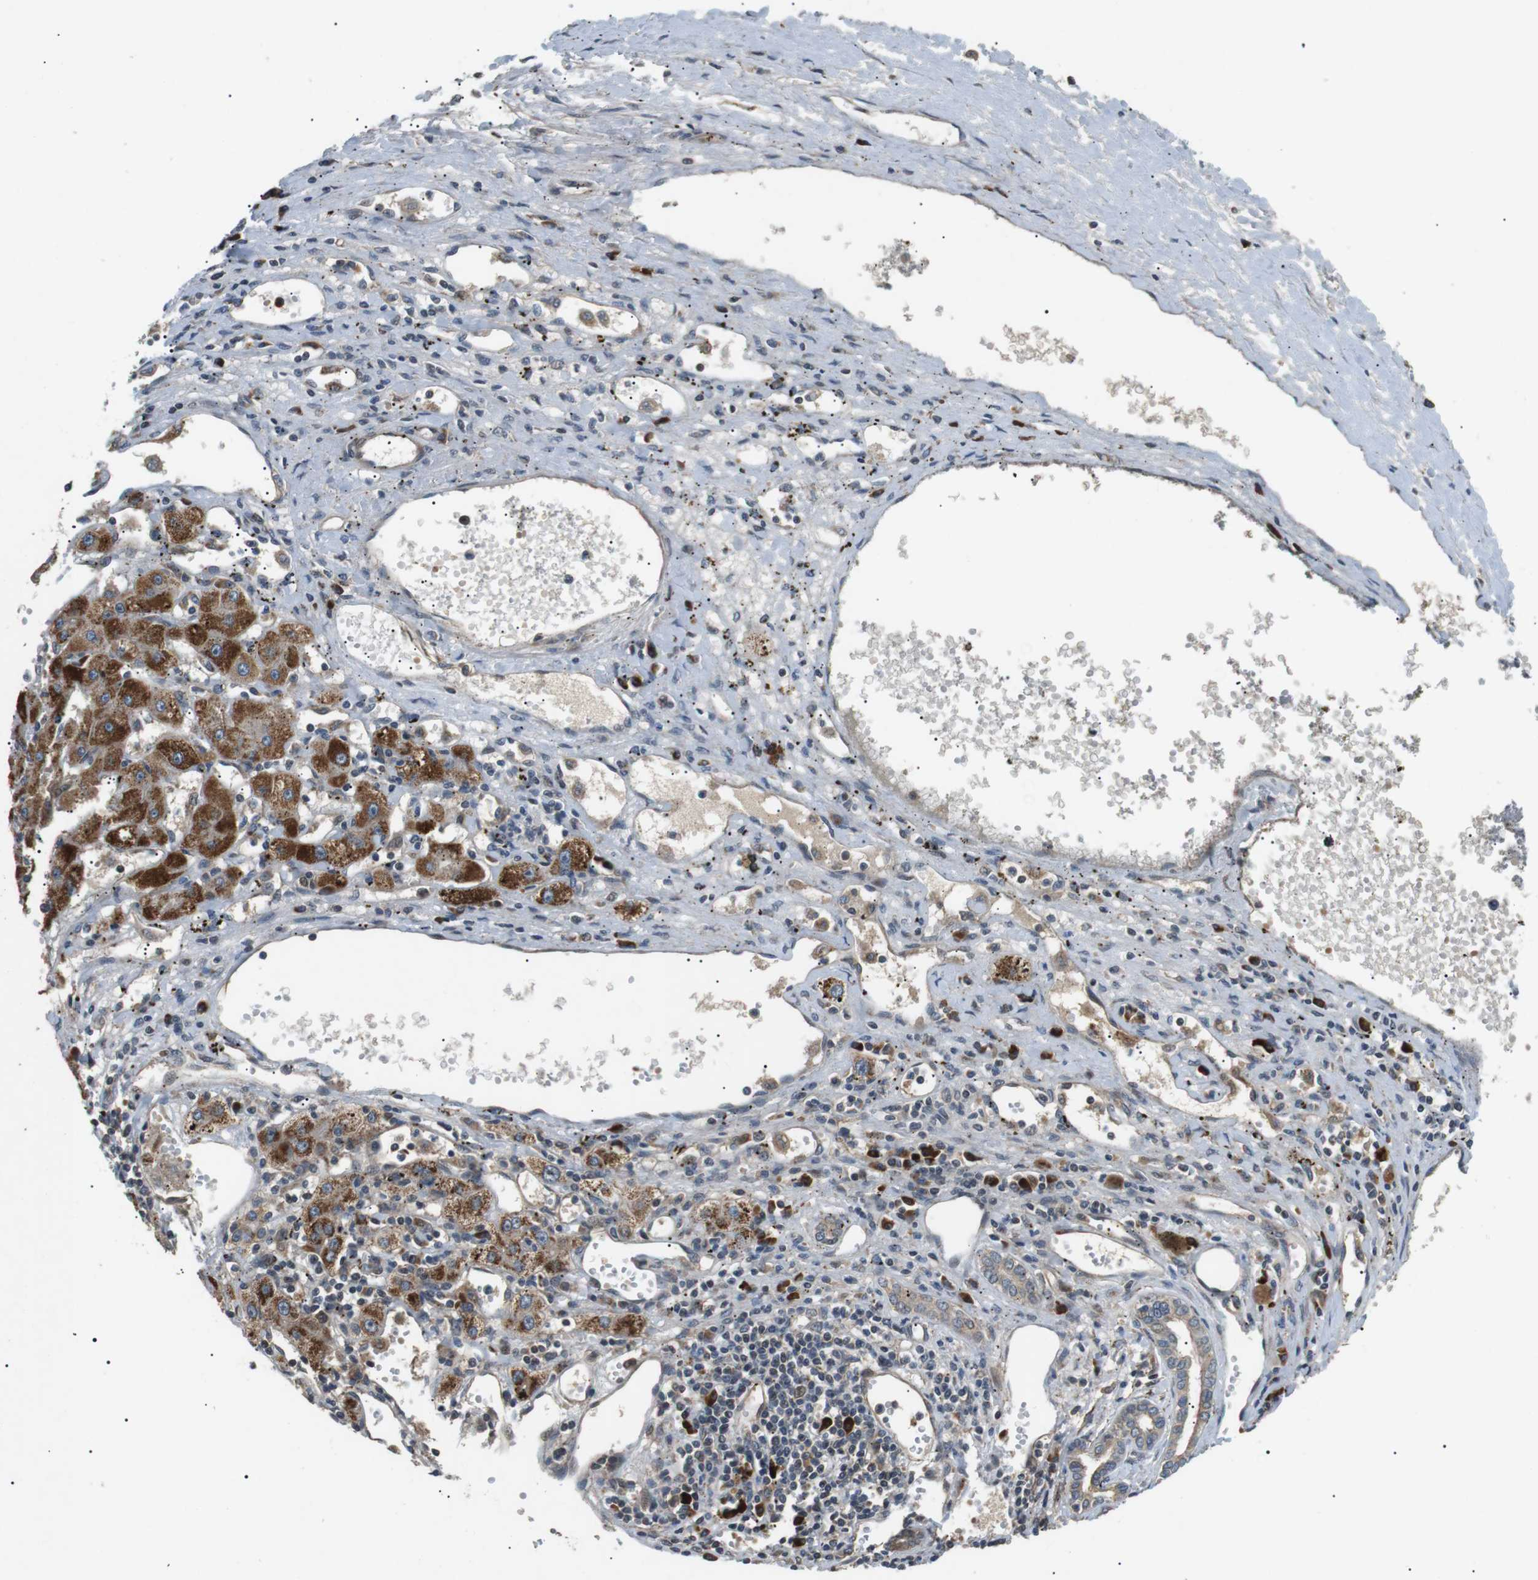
{"staining": {"intensity": "moderate", "quantity": ">75%", "location": "cytoplasmic/membranous"}, "tissue": "liver cancer", "cell_type": "Tumor cells", "image_type": "cancer", "snomed": [{"axis": "morphology", "description": "Carcinoma, Hepatocellular, NOS"}, {"axis": "topography", "description": "Liver"}], "caption": "This is a micrograph of immunohistochemistry (IHC) staining of hepatocellular carcinoma (liver), which shows moderate expression in the cytoplasmic/membranous of tumor cells.", "gene": "HSPA13", "patient": {"sex": "male", "age": 72}}